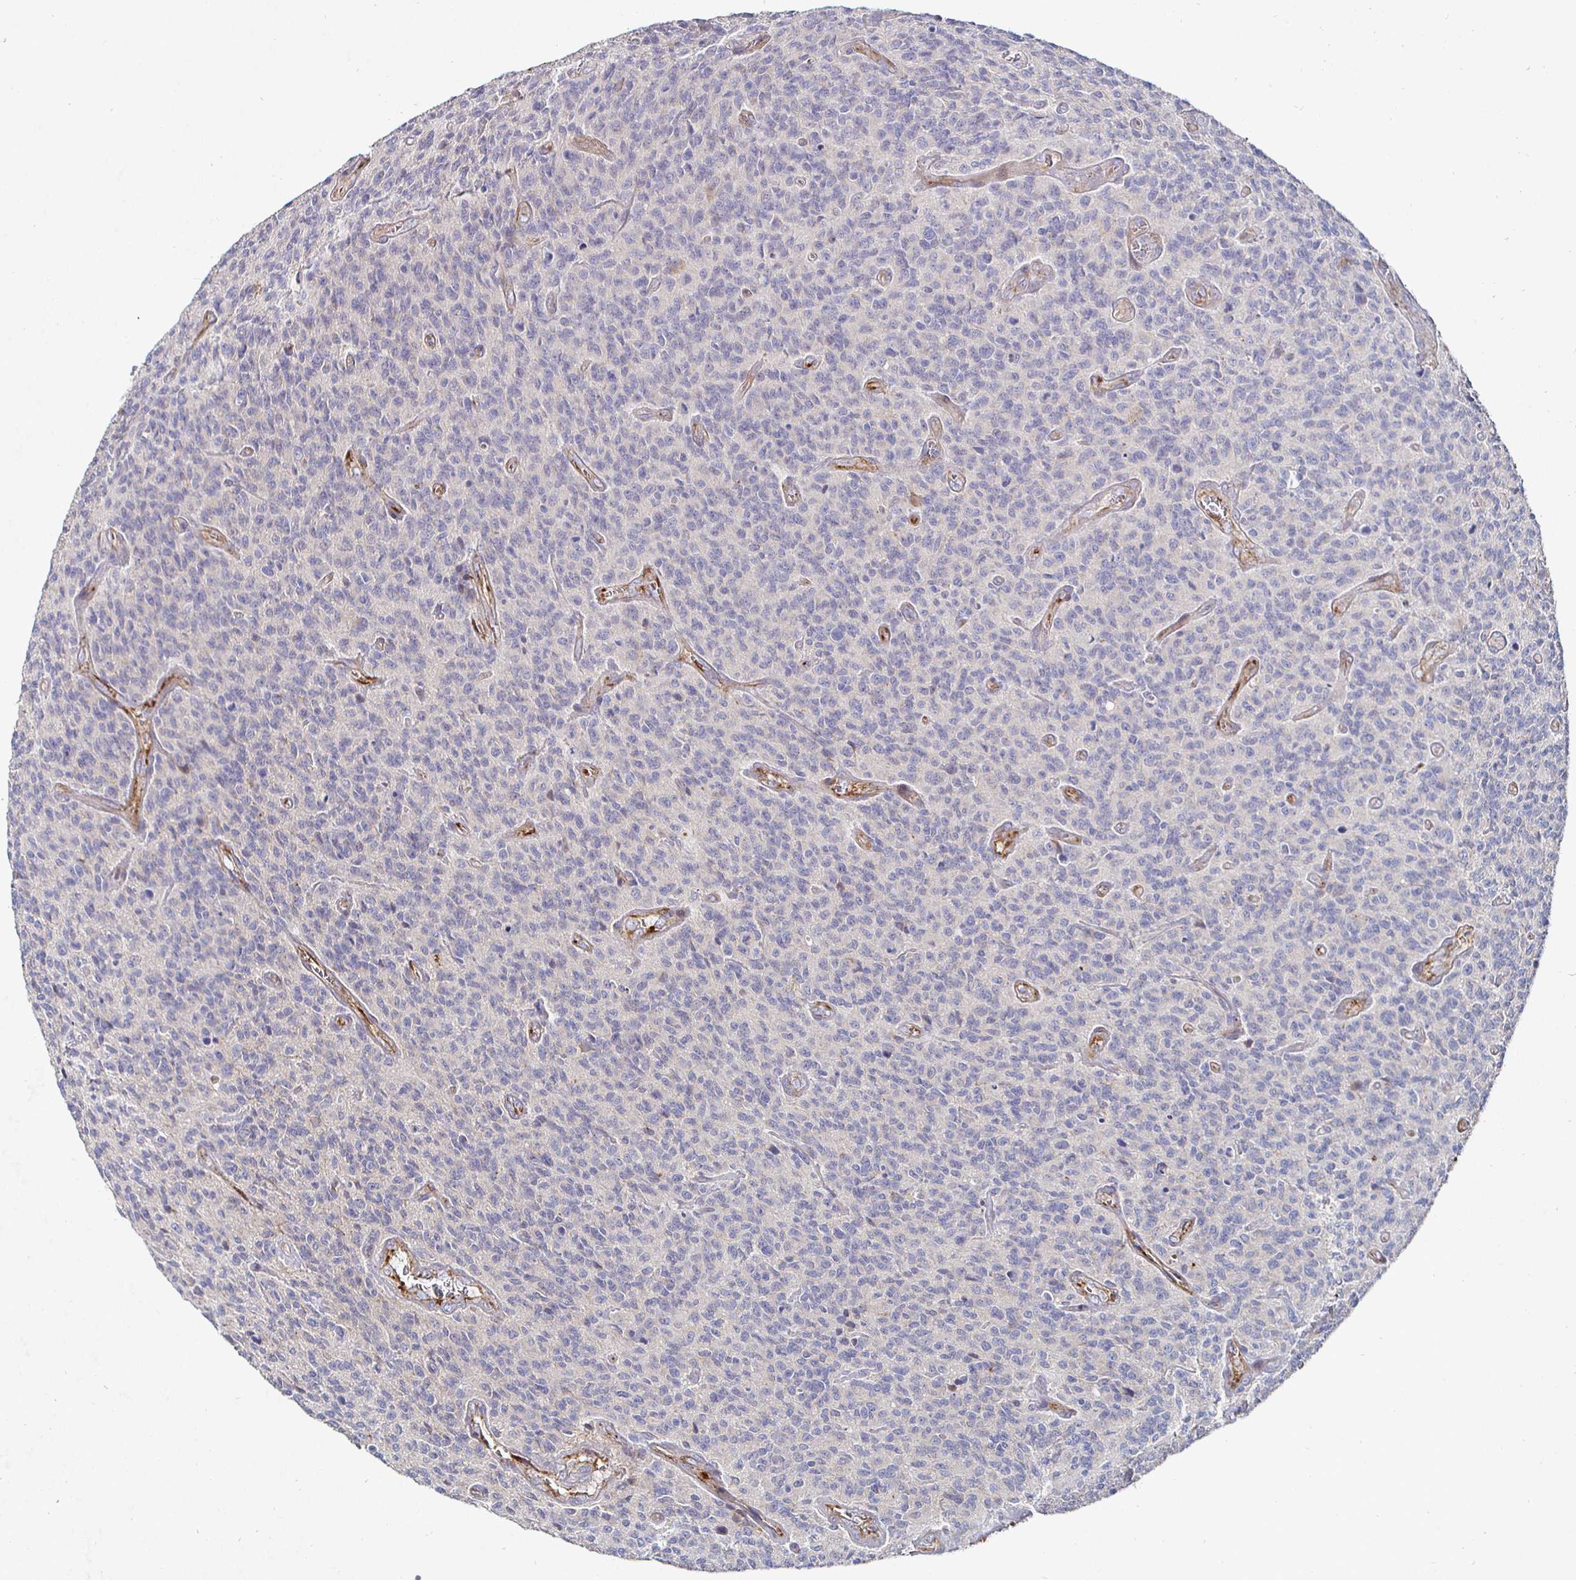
{"staining": {"intensity": "negative", "quantity": "none", "location": "none"}, "tissue": "glioma", "cell_type": "Tumor cells", "image_type": "cancer", "snomed": [{"axis": "morphology", "description": "Glioma, malignant, High grade"}, {"axis": "topography", "description": "Brain"}], "caption": "Immunohistochemistry (IHC) micrograph of malignant glioma (high-grade) stained for a protein (brown), which reveals no positivity in tumor cells. (Brightfield microscopy of DAB (3,3'-diaminobenzidine) immunohistochemistry at high magnification).", "gene": "NRSN1", "patient": {"sex": "male", "age": 76}}